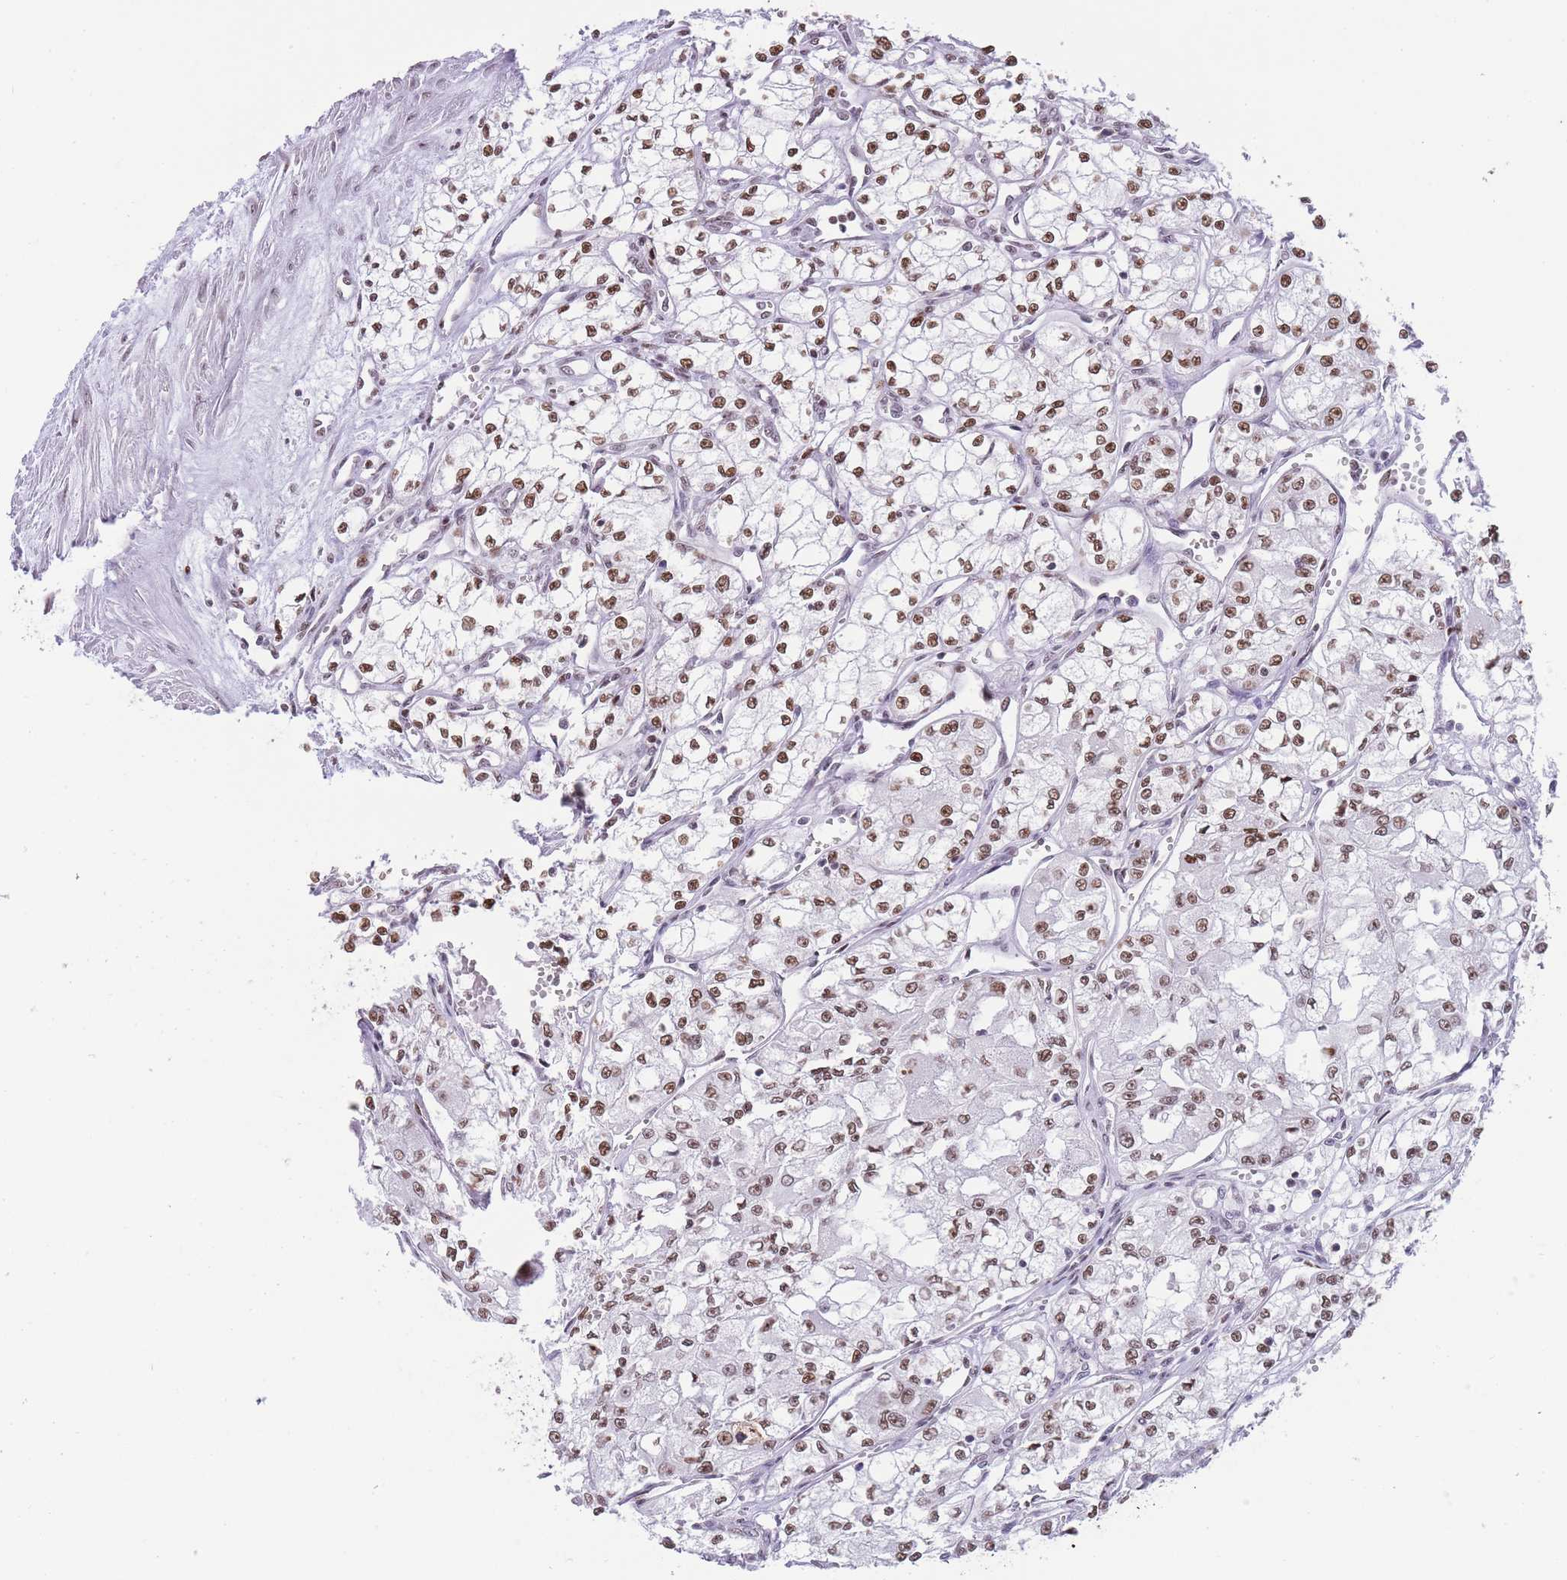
{"staining": {"intensity": "moderate", "quantity": ">75%", "location": "nuclear"}, "tissue": "renal cancer", "cell_type": "Tumor cells", "image_type": "cancer", "snomed": [{"axis": "morphology", "description": "Adenocarcinoma, NOS"}, {"axis": "topography", "description": "Kidney"}], "caption": "Protein expression analysis of adenocarcinoma (renal) demonstrates moderate nuclear positivity in about >75% of tumor cells.", "gene": "EVC2", "patient": {"sex": "male", "age": 59}}